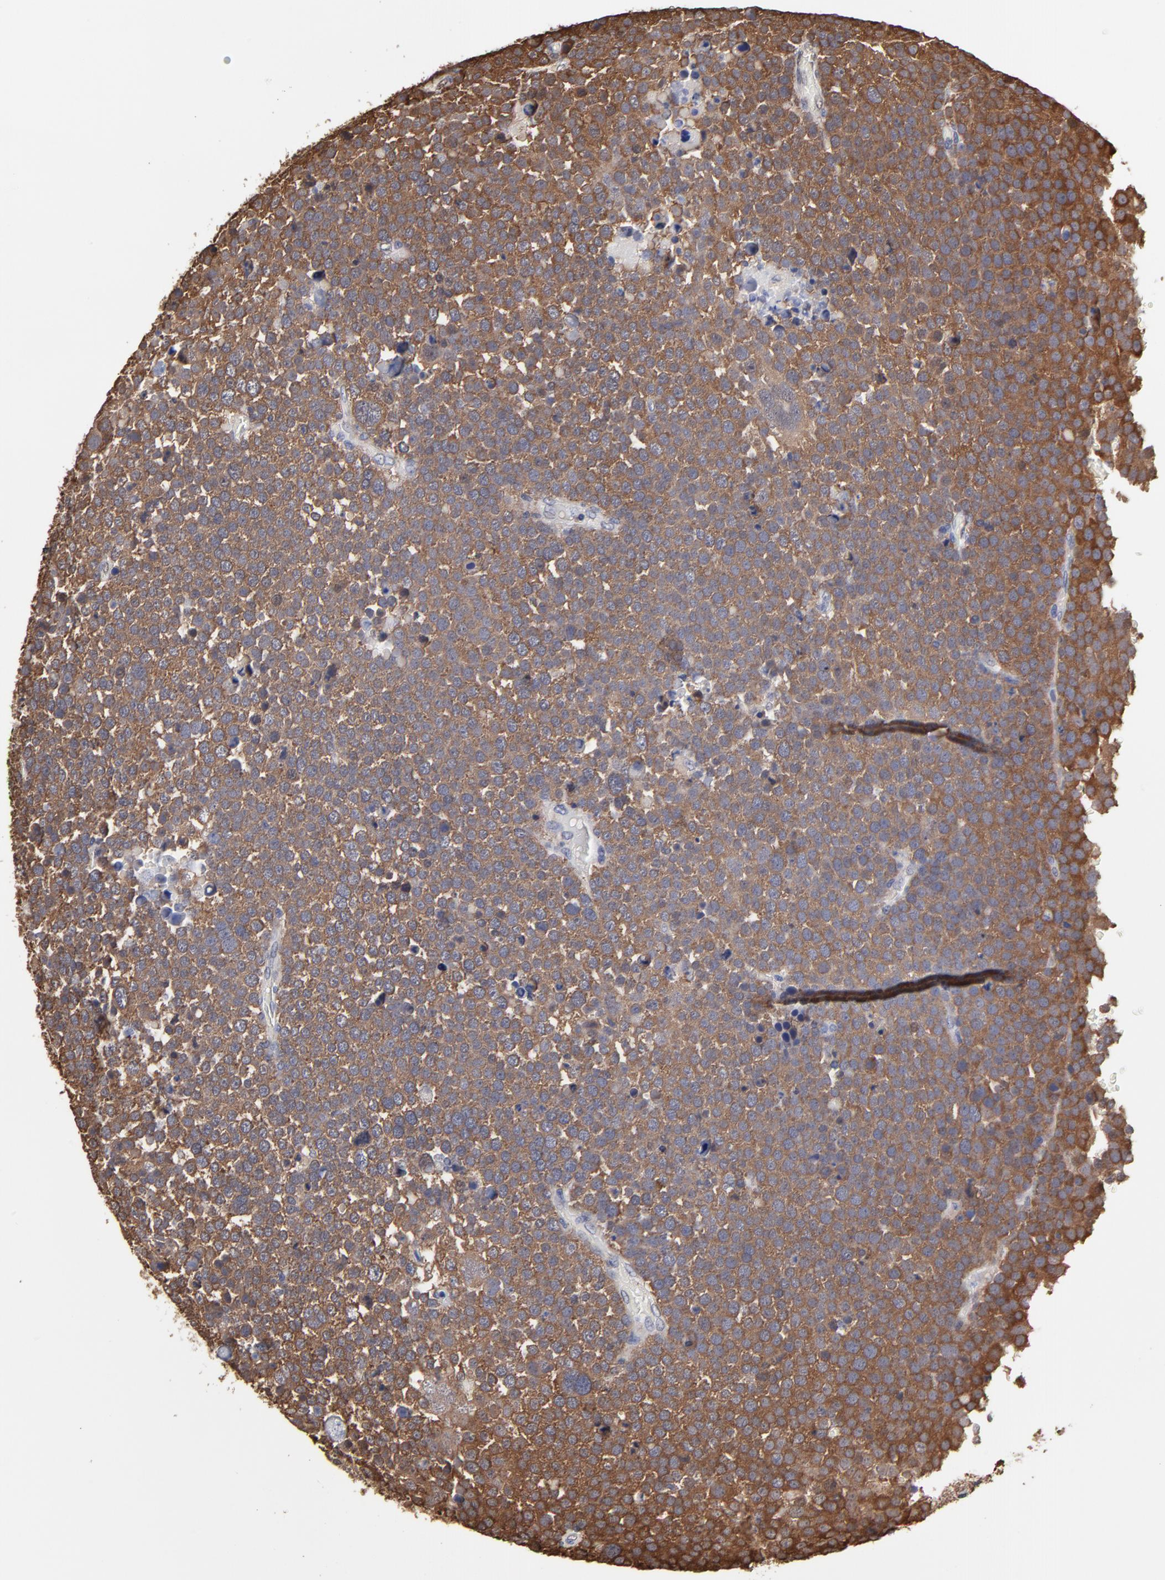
{"staining": {"intensity": "moderate", "quantity": ">75%", "location": "cytoplasmic/membranous"}, "tissue": "testis cancer", "cell_type": "Tumor cells", "image_type": "cancer", "snomed": [{"axis": "morphology", "description": "Seminoma, NOS"}, {"axis": "topography", "description": "Testis"}], "caption": "Brown immunohistochemical staining in human testis cancer shows moderate cytoplasmic/membranous staining in about >75% of tumor cells.", "gene": "CCT2", "patient": {"sex": "male", "age": 71}}